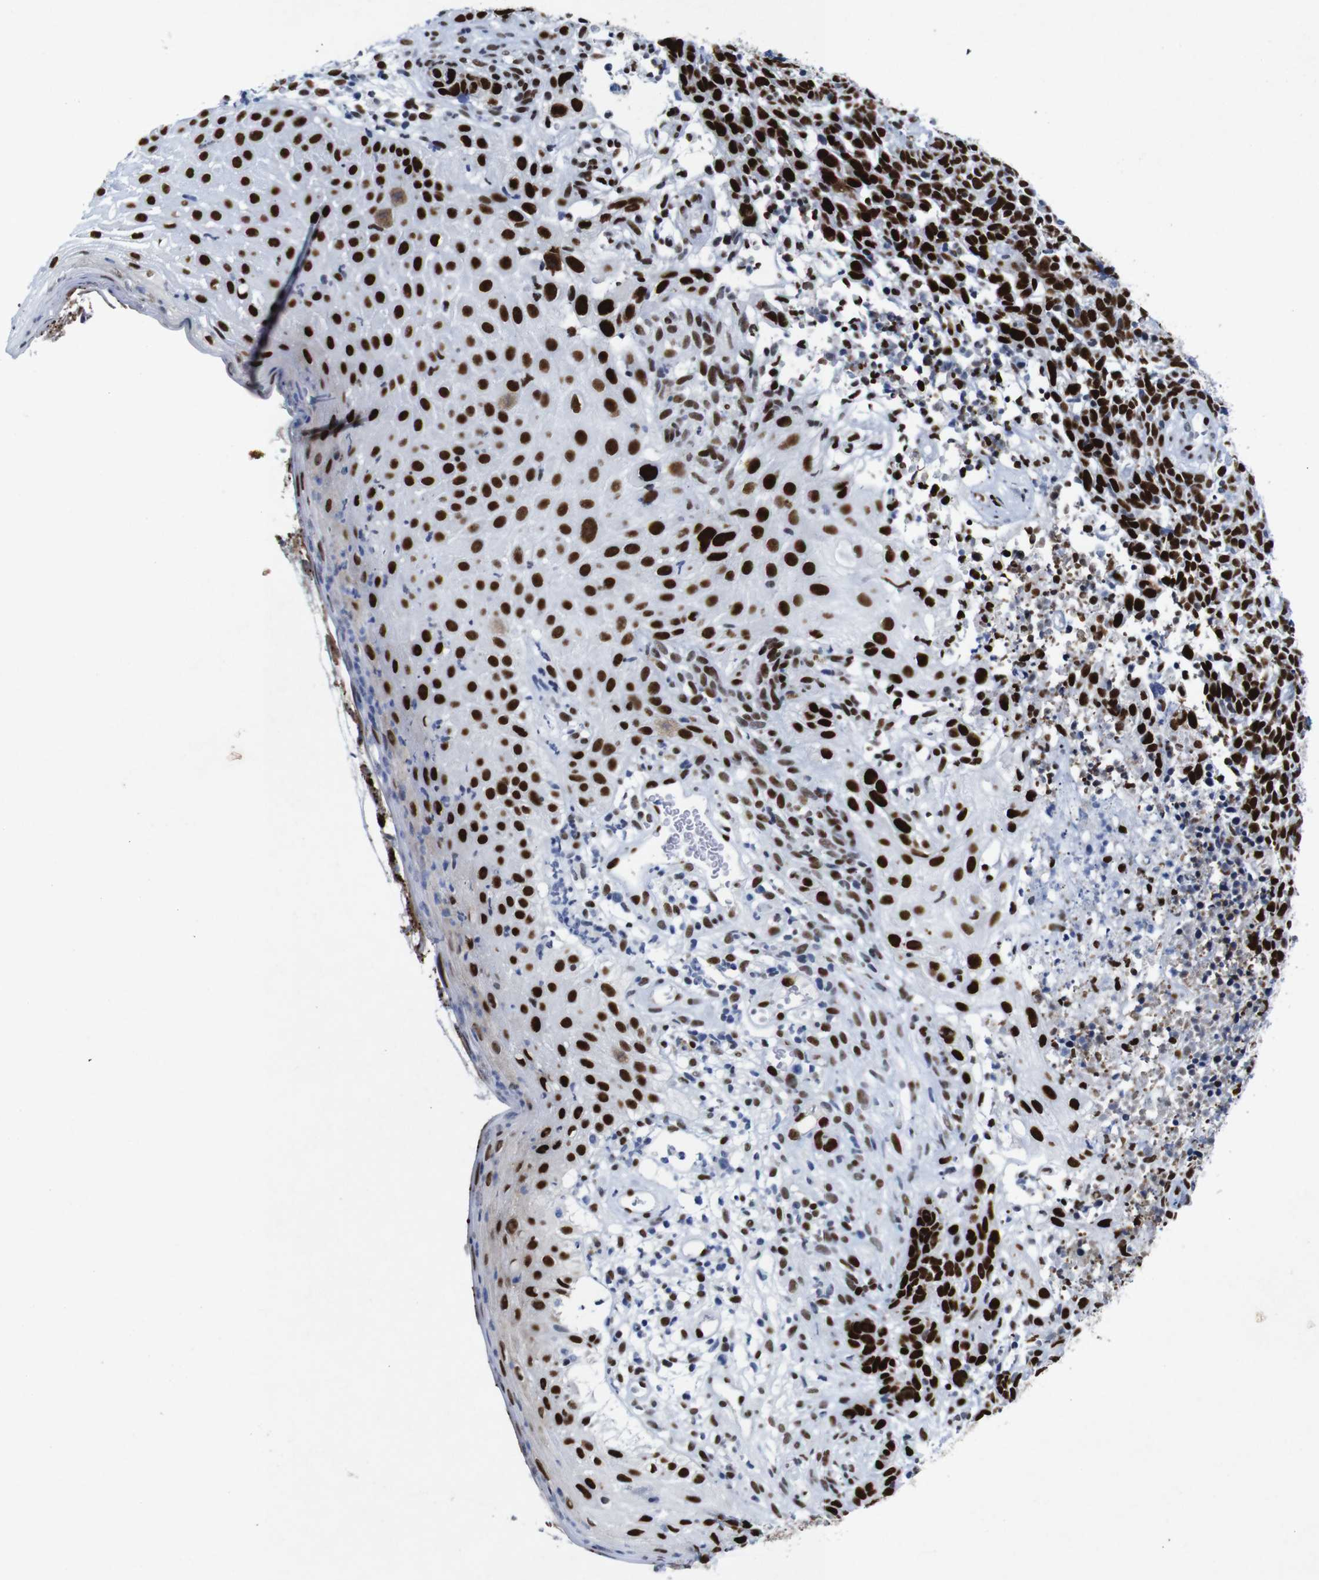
{"staining": {"intensity": "strong", "quantity": ">75%", "location": "nuclear"}, "tissue": "skin cancer", "cell_type": "Tumor cells", "image_type": "cancer", "snomed": [{"axis": "morphology", "description": "Basal cell carcinoma"}, {"axis": "topography", "description": "Skin"}], "caption": "Immunohistochemistry (IHC) histopathology image of skin cancer (basal cell carcinoma) stained for a protein (brown), which shows high levels of strong nuclear staining in about >75% of tumor cells.", "gene": "FOSL2", "patient": {"sex": "female", "age": 84}}